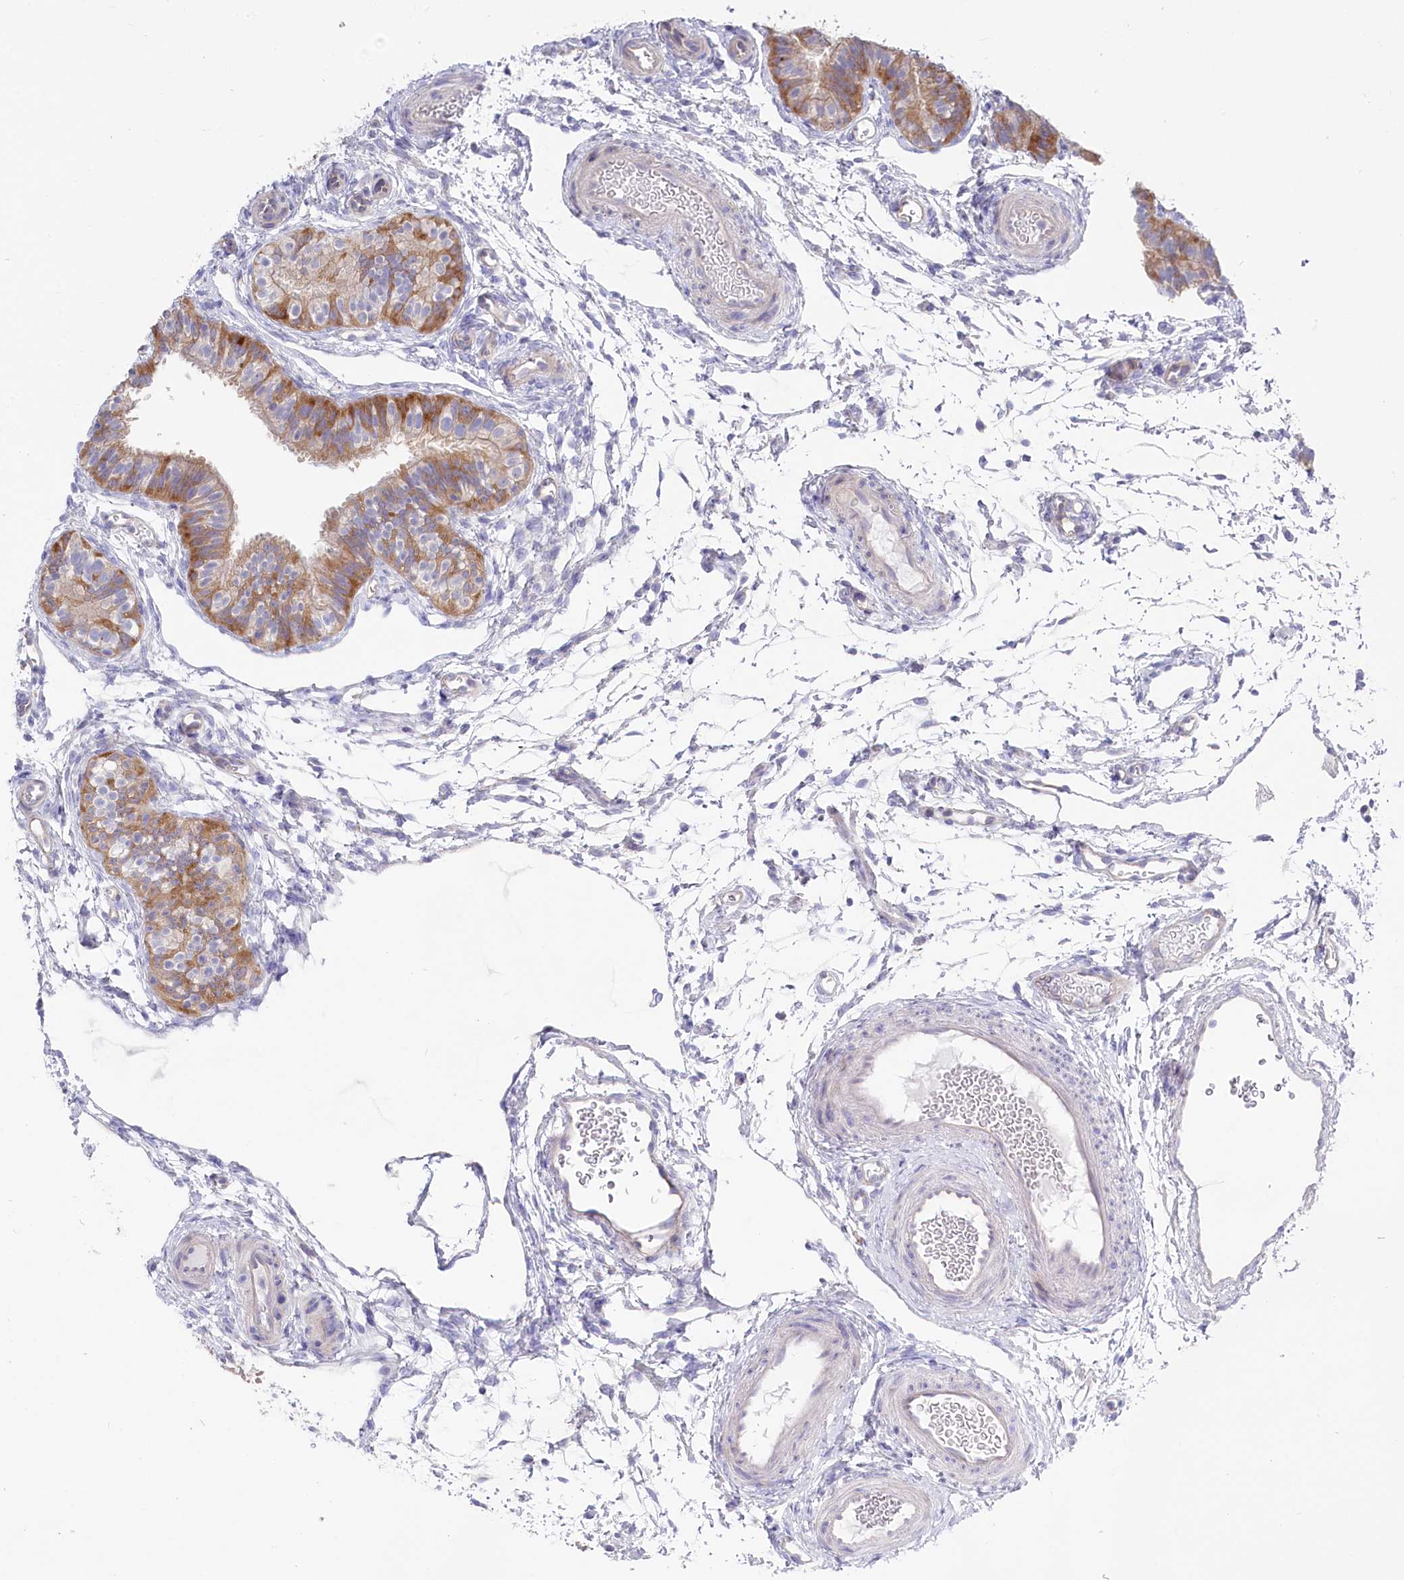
{"staining": {"intensity": "moderate", "quantity": ">75%", "location": "cytoplasmic/membranous"}, "tissue": "fallopian tube", "cell_type": "Glandular cells", "image_type": "normal", "snomed": [{"axis": "morphology", "description": "Normal tissue, NOS"}, {"axis": "topography", "description": "Fallopian tube"}], "caption": "Immunohistochemistry (IHC) staining of unremarkable fallopian tube, which displays medium levels of moderate cytoplasmic/membranous positivity in about >75% of glandular cells indicating moderate cytoplasmic/membranous protein expression. The staining was performed using DAB (3,3'-diaminobenzidine) (brown) for protein detection and nuclei were counterstained in hematoxylin (blue).", "gene": "POGLUT1", "patient": {"sex": "female", "age": 35}}